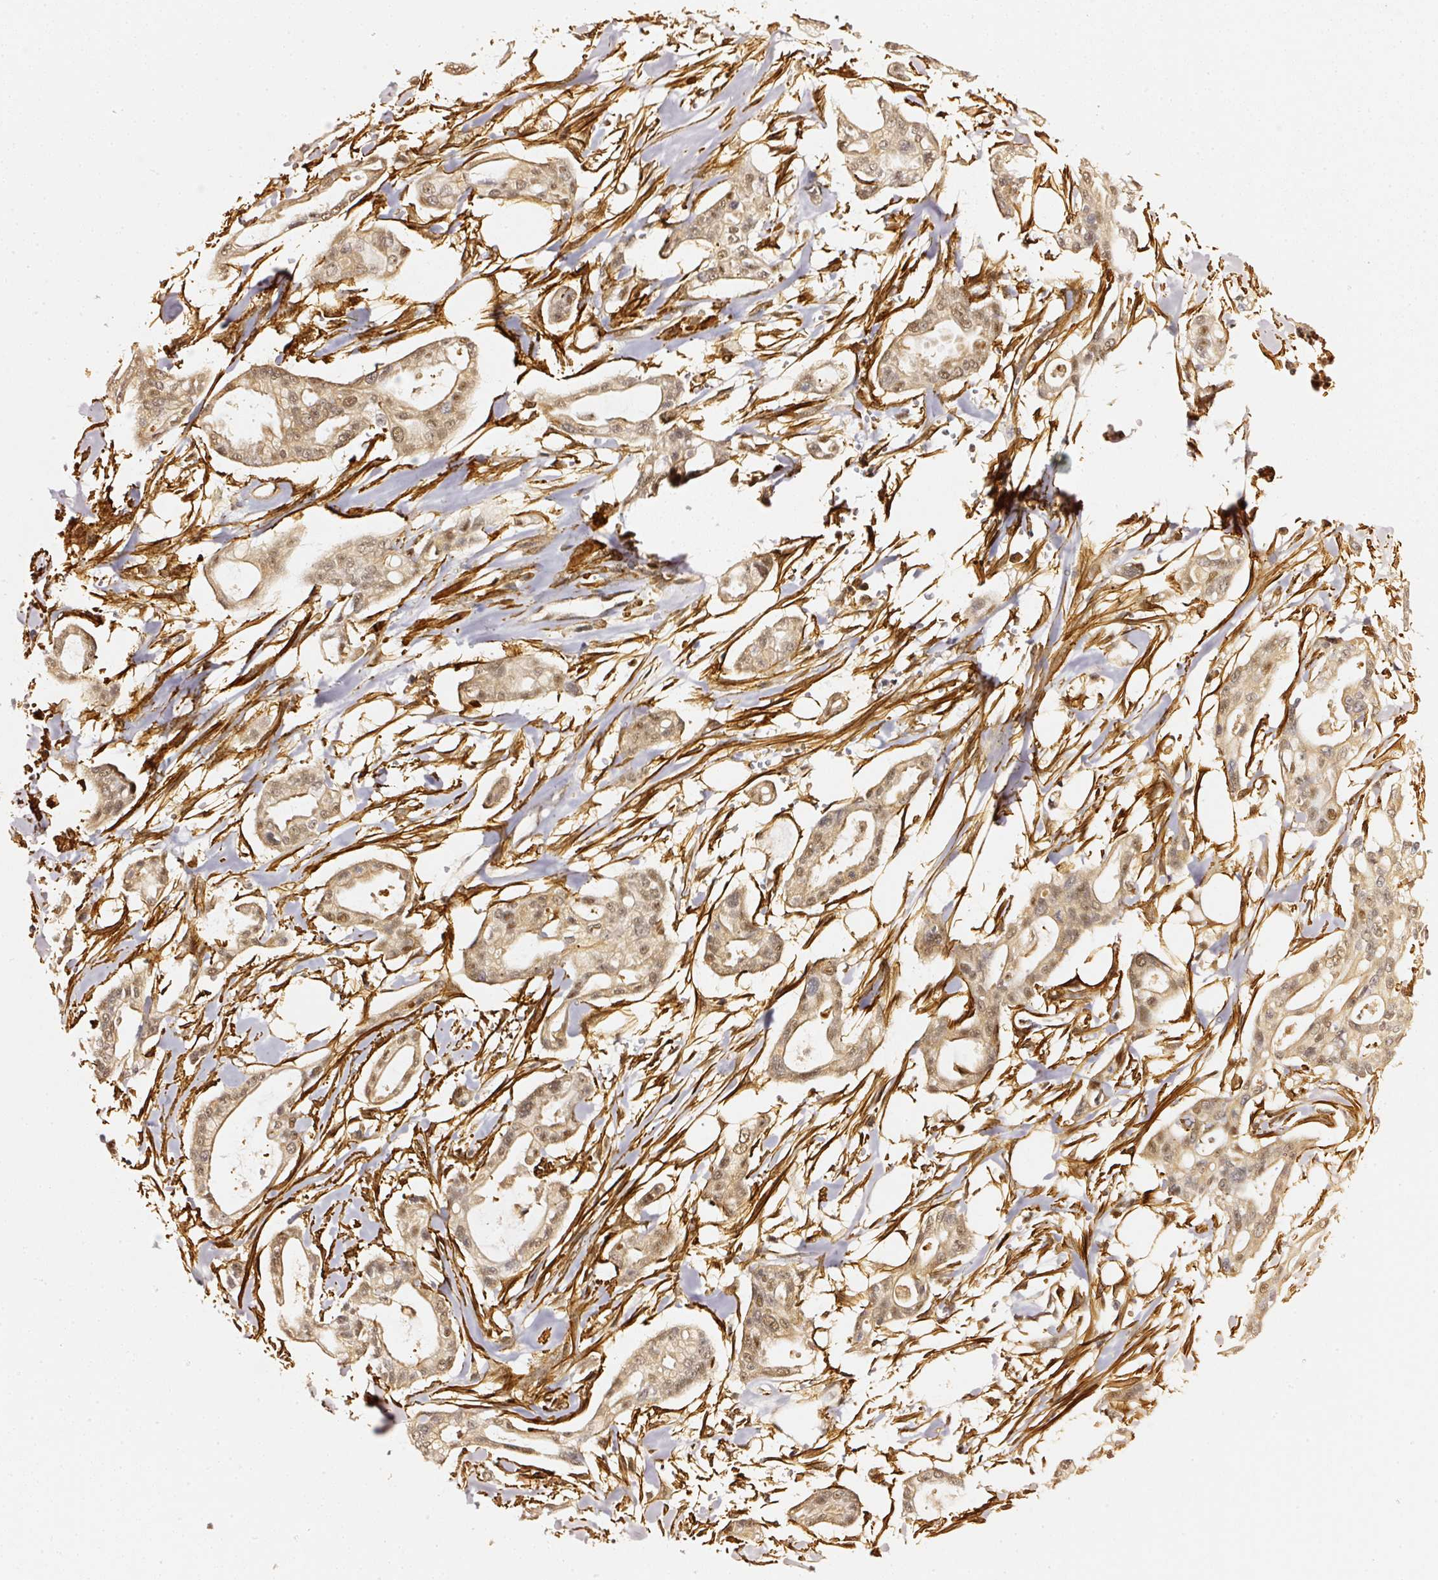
{"staining": {"intensity": "moderate", "quantity": ">75%", "location": "cytoplasmic/membranous,nuclear"}, "tissue": "pancreatic cancer", "cell_type": "Tumor cells", "image_type": "cancer", "snomed": [{"axis": "morphology", "description": "Adenocarcinoma, NOS"}, {"axis": "topography", "description": "Pancreas"}], "caption": "Immunohistochemistry staining of adenocarcinoma (pancreatic), which reveals medium levels of moderate cytoplasmic/membranous and nuclear expression in approximately >75% of tumor cells indicating moderate cytoplasmic/membranous and nuclear protein staining. The staining was performed using DAB (3,3'-diaminobenzidine) (brown) for protein detection and nuclei were counterstained in hematoxylin (blue).", "gene": "PSMD1", "patient": {"sex": "male", "age": 68}}